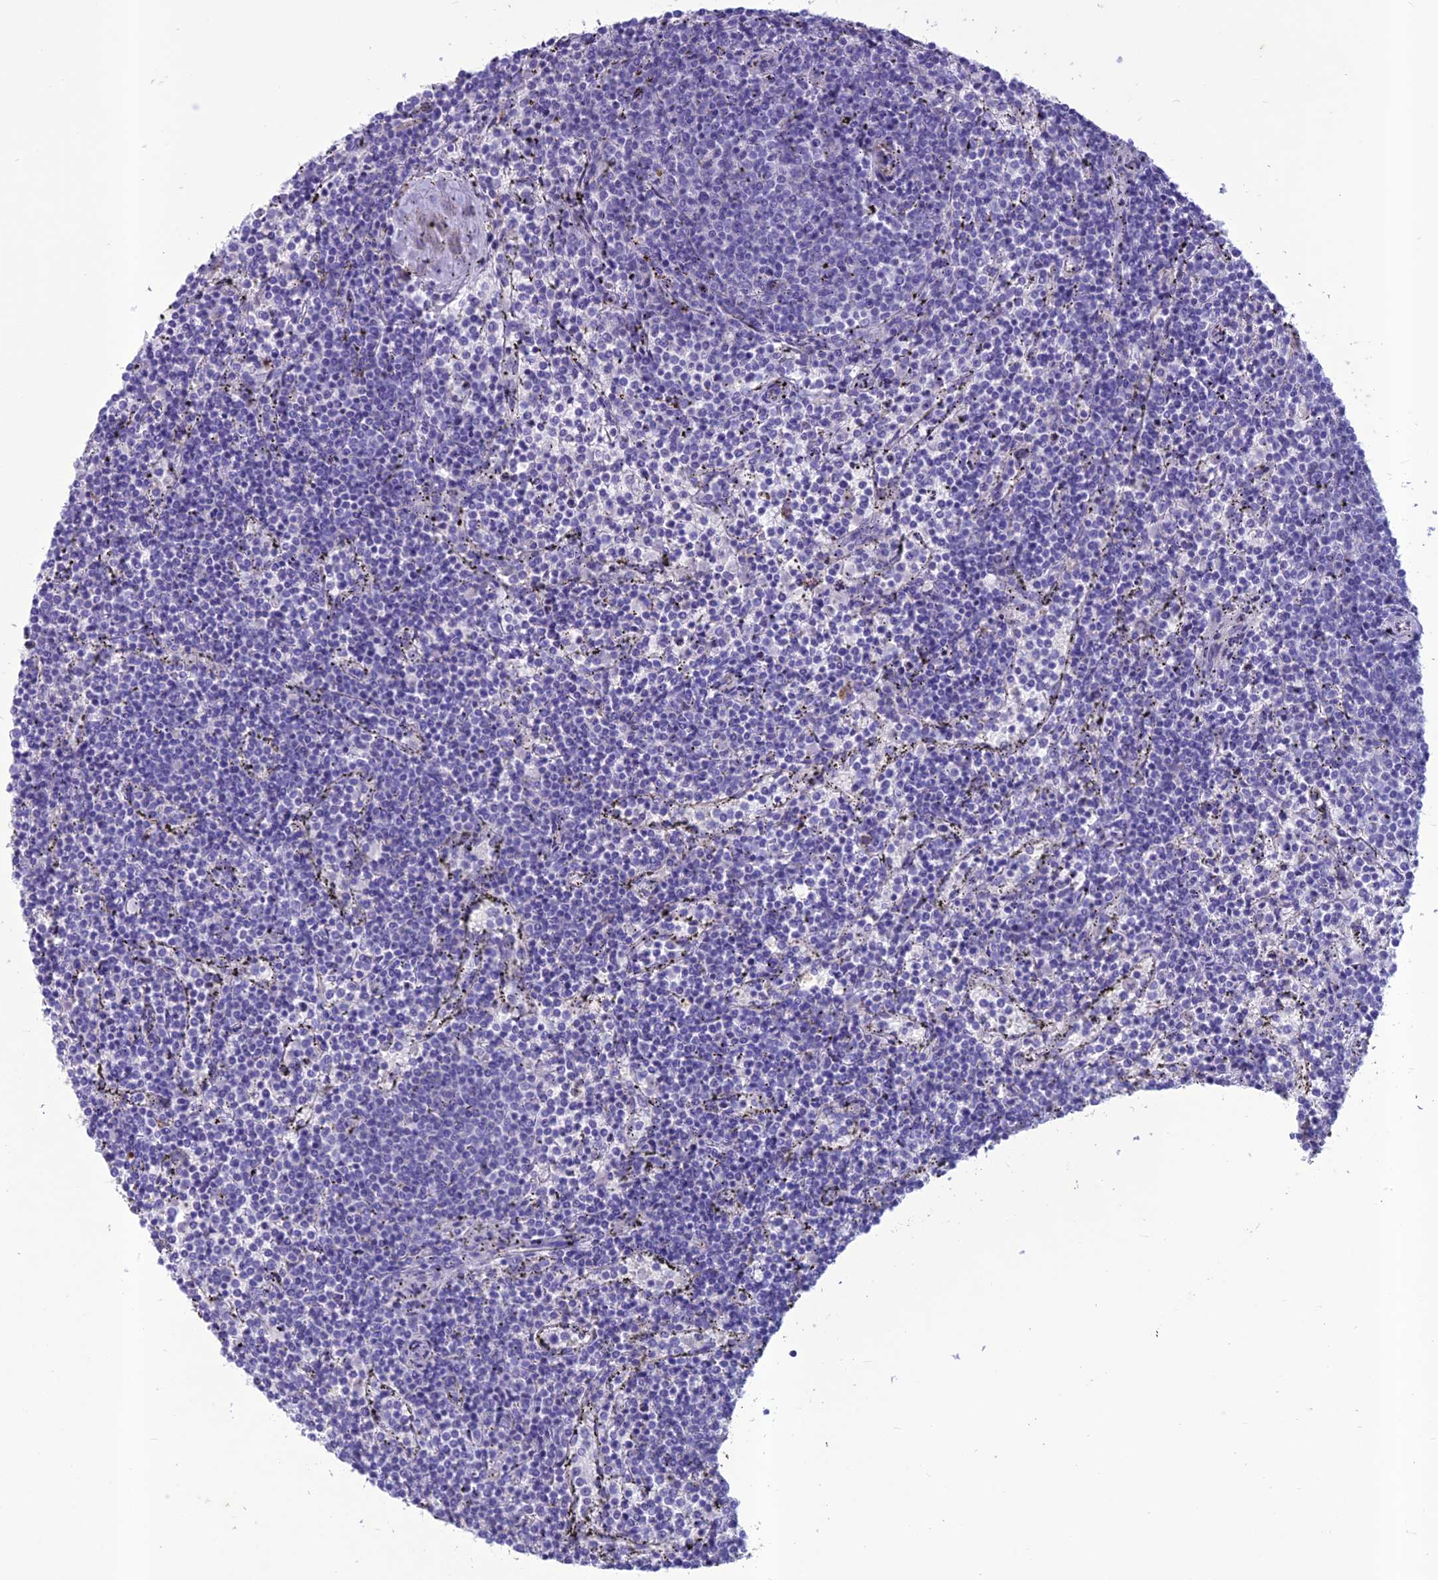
{"staining": {"intensity": "negative", "quantity": "none", "location": "none"}, "tissue": "lymphoma", "cell_type": "Tumor cells", "image_type": "cancer", "snomed": [{"axis": "morphology", "description": "Malignant lymphoma, non-Hodgkin's type, Low grade"}, {"axis": "topography", "description": "Spleen"}], "caption": "Lymphoma was stained to show a protein in brown. There is no significant positivity in tumor cells.", "gene": "IFT172", "patient": {"sex": "female", "age": 50}}